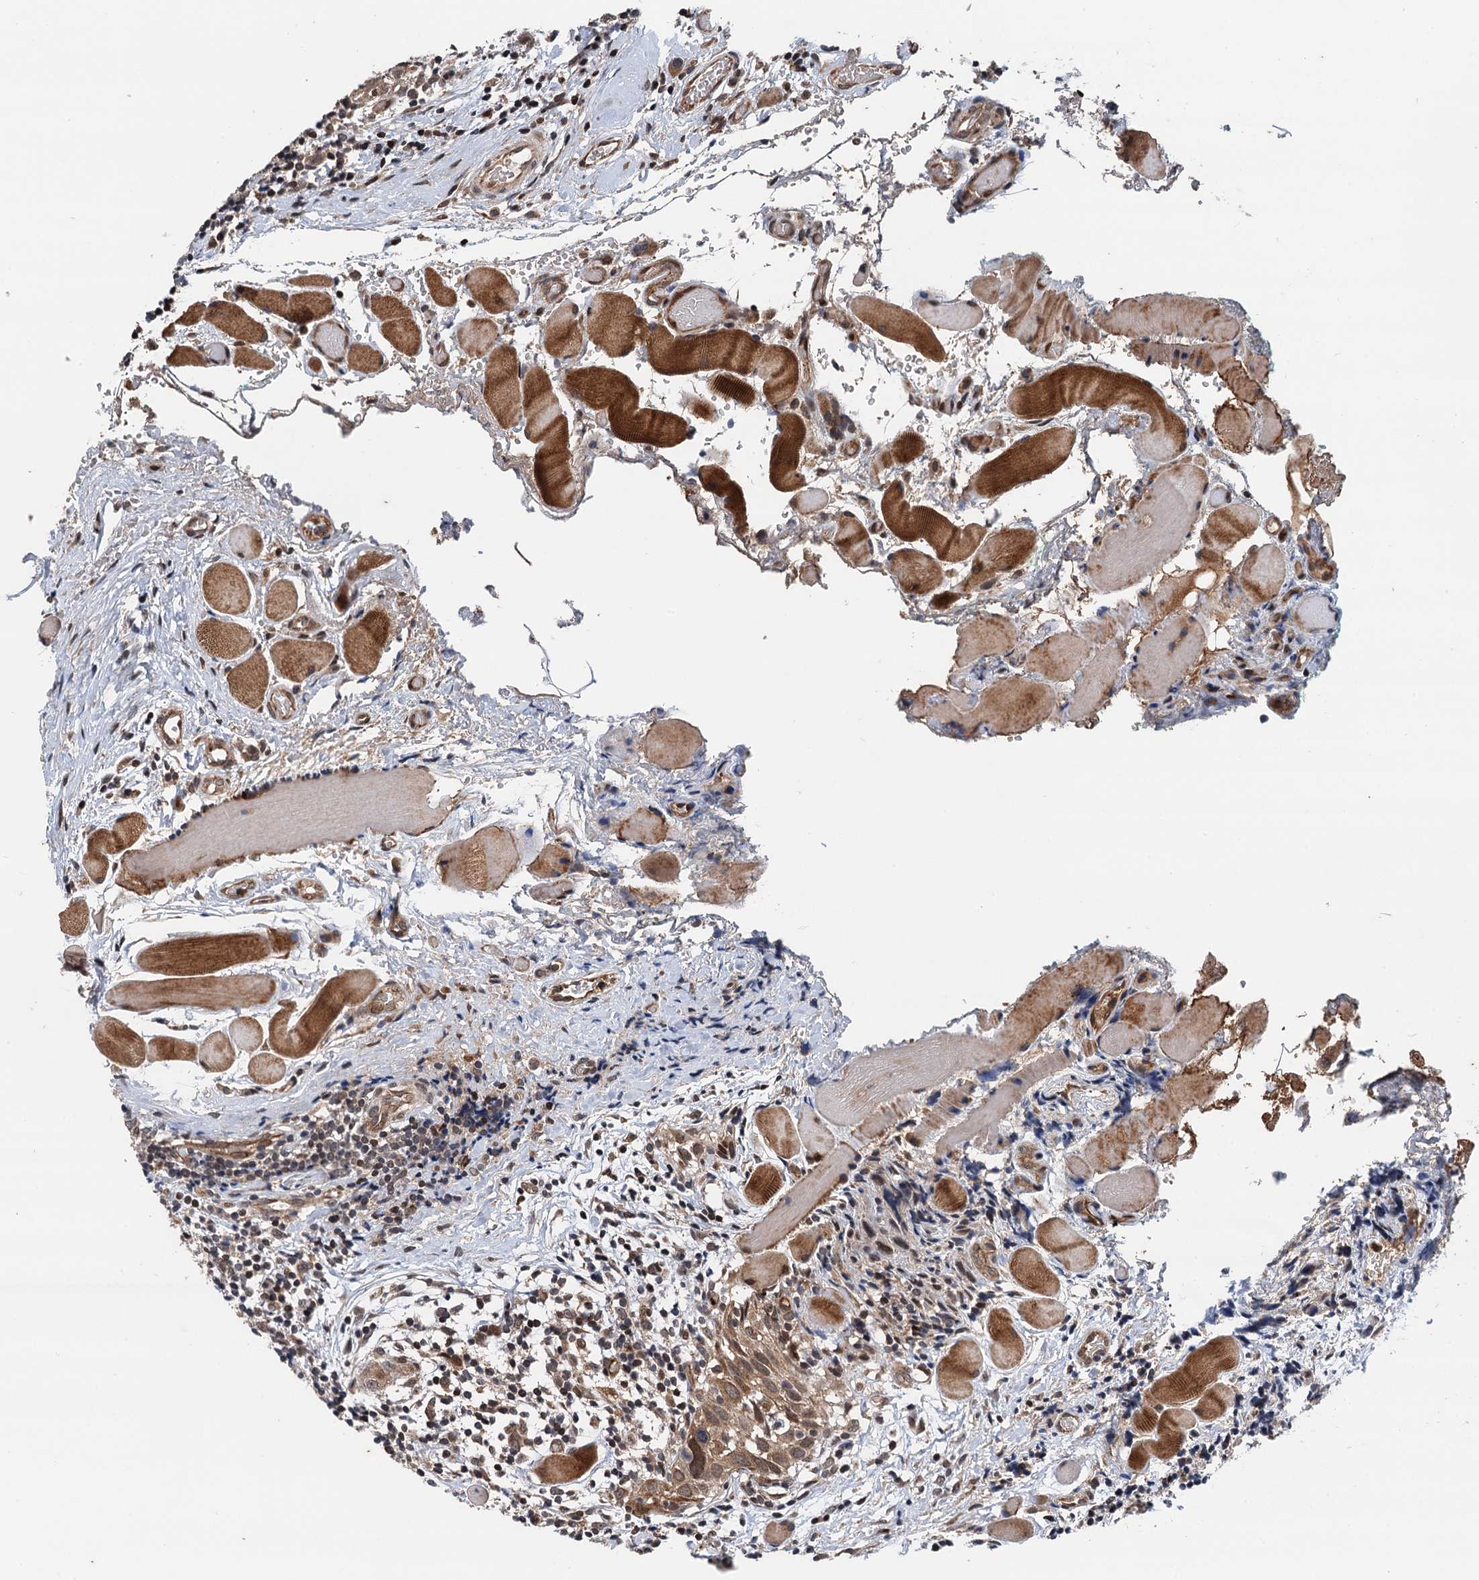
{"staining": {"intensity": "moderate", "quantity": ">75%", "location": "cytoplasmic/membranous"}, "tissue": "head and neck cancer", "cell_type": "Tumor cells", "image_type": "cancer", "snomed": [{"axis": "morphology", "description": "Squamous cell carcinoma, NOS"}, {"axis": "topography", "description": "Oral tissue"}, {"axis": "topography", "description": "Head-Neck"}], "caption": "Human head and neck squamous cell carcinoma stained for a protein (brown) demonstrates moderate cytoplasmic/membranous positive positivity in approximately >75% of tumor cells.", "gene": "NLRP10", "patient": {"sex": "female", "age": 50}}